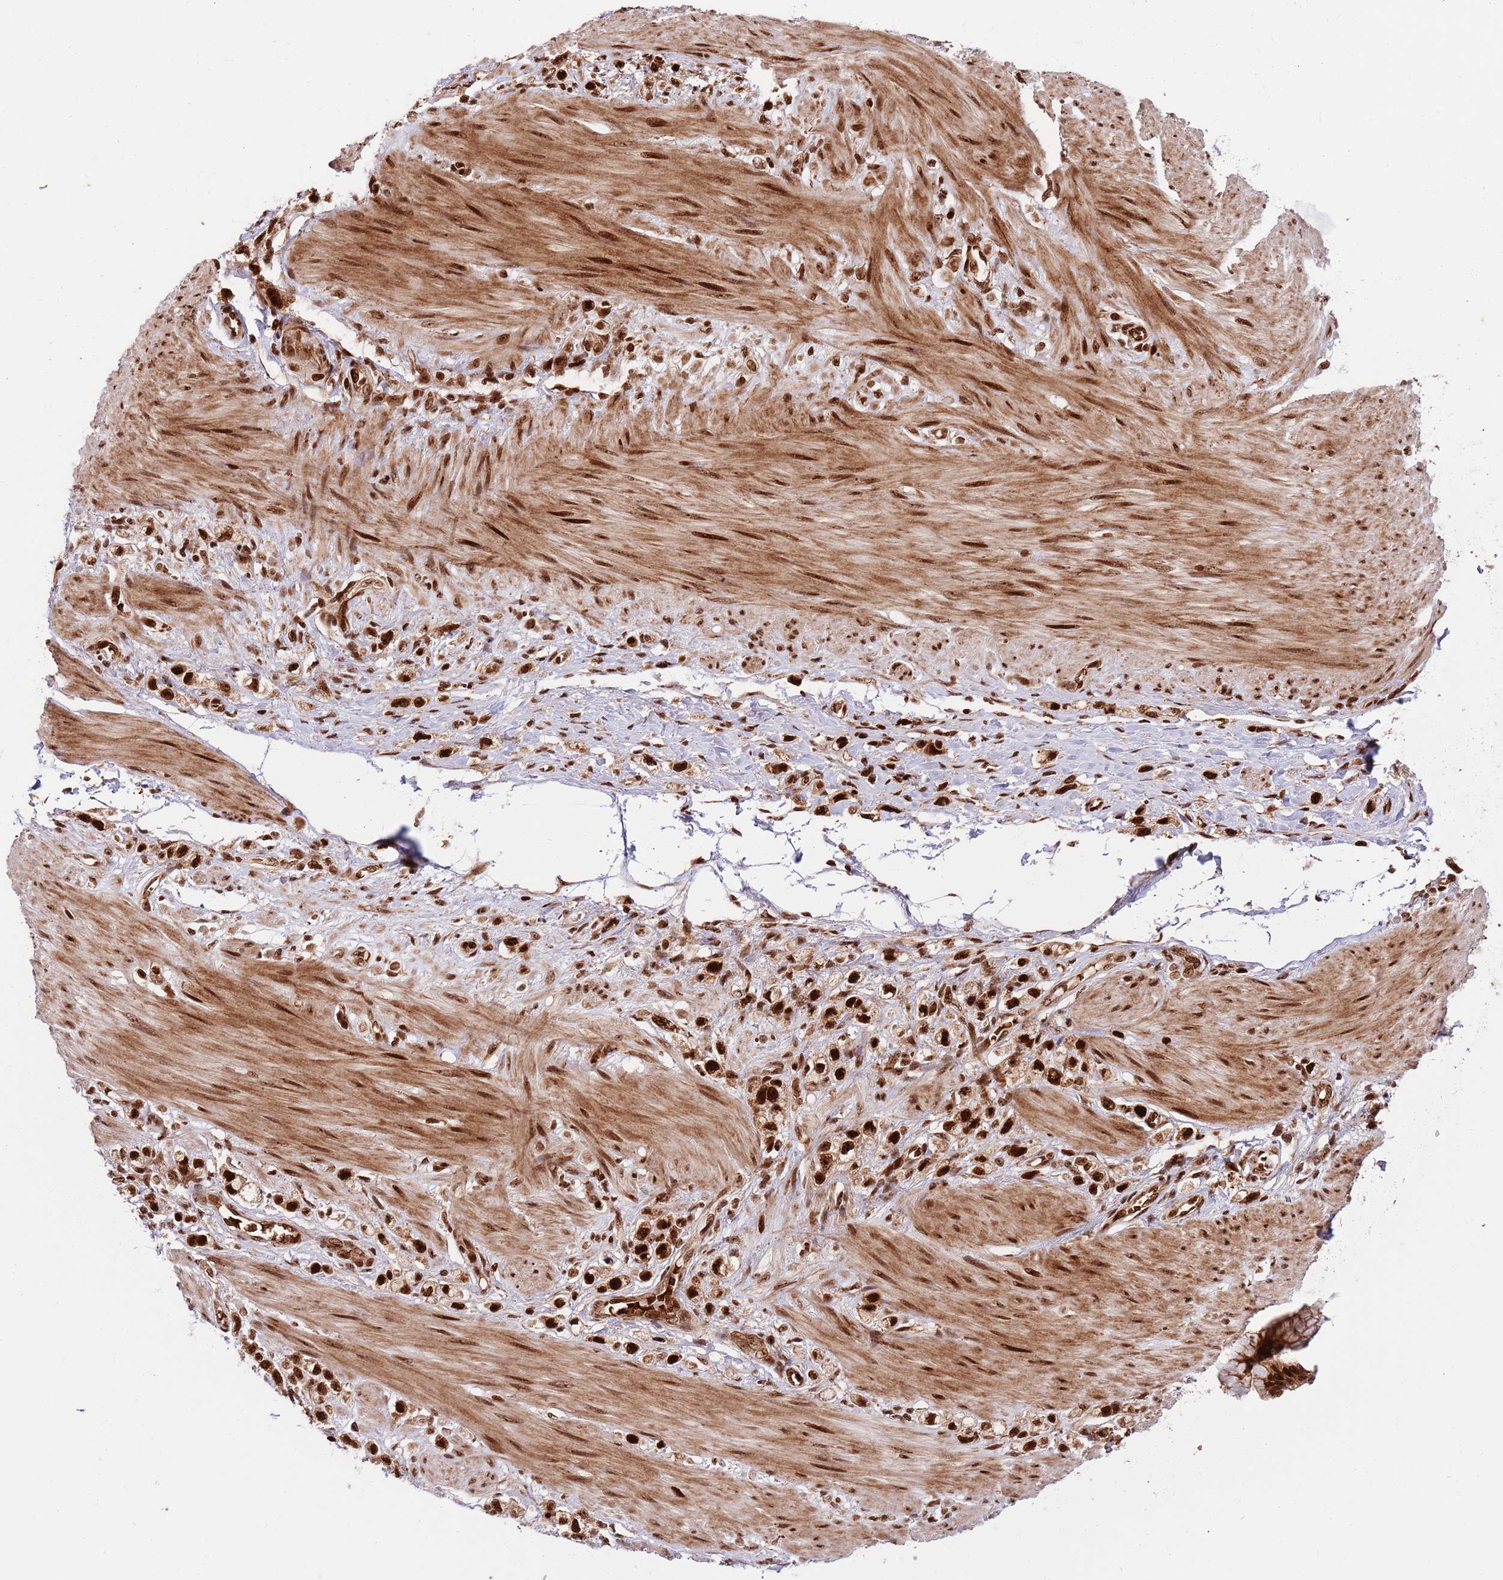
{"staining": {"intensity": "strong", "quantity": ">75%", "location": "nuclear"}, "tissue": "stomach cancer", "cell_type": "Tumor cells", "image_type": "cancer", "snomed": [{"axis": "morphology", "description": "Adenocarcinoma, NOS"}, {"axis": "topography", "description": "Stomach"}], "caption": "Immunohistochemistry (IHC) image of human adenocarcinoma (stomach) stained for a protein (brown), which demonstrates high levels of strong nuclear expression in about >75% of tumor cells.", "gene": "RIF1", "patient": {"sex": "female", "age": 65}}